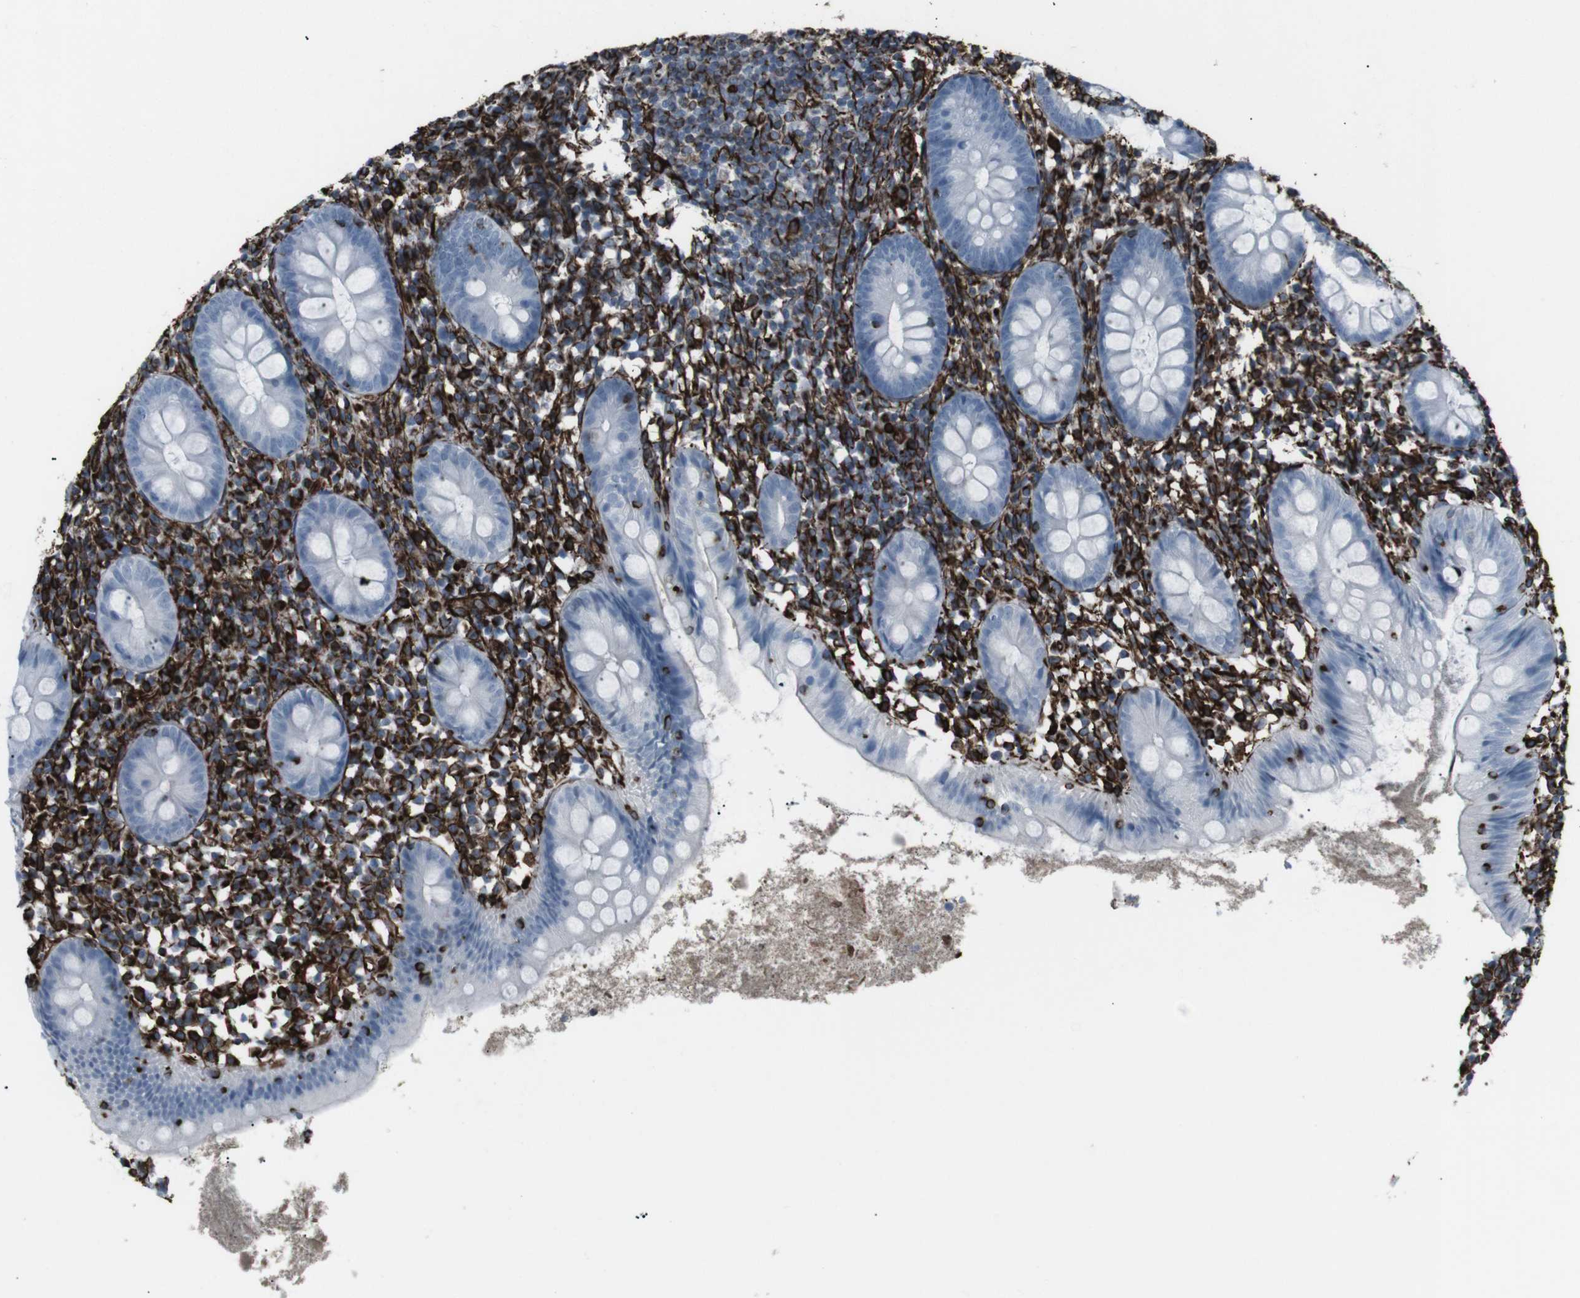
{"staining": {"intensity": "negative", "quantity": "none", "location": "none"}, "tissue": "appendix", "cell_type": "Glandular cells", "image_type": "normal", "snomed": [{"axis": "morphology", "description": "Normal tissue, NOS"}, {"axis": "topography", "description": "Appendix"}], "caption": "Glandular cells are negative for protein expression in unremarkable human appendix. (DAB (3,3'-diaminobenzidine) immunohistochemistry (IHC), high magnification).", "gene": "ZDHHC6", "patient": {"sex": "female", "age": 20}}